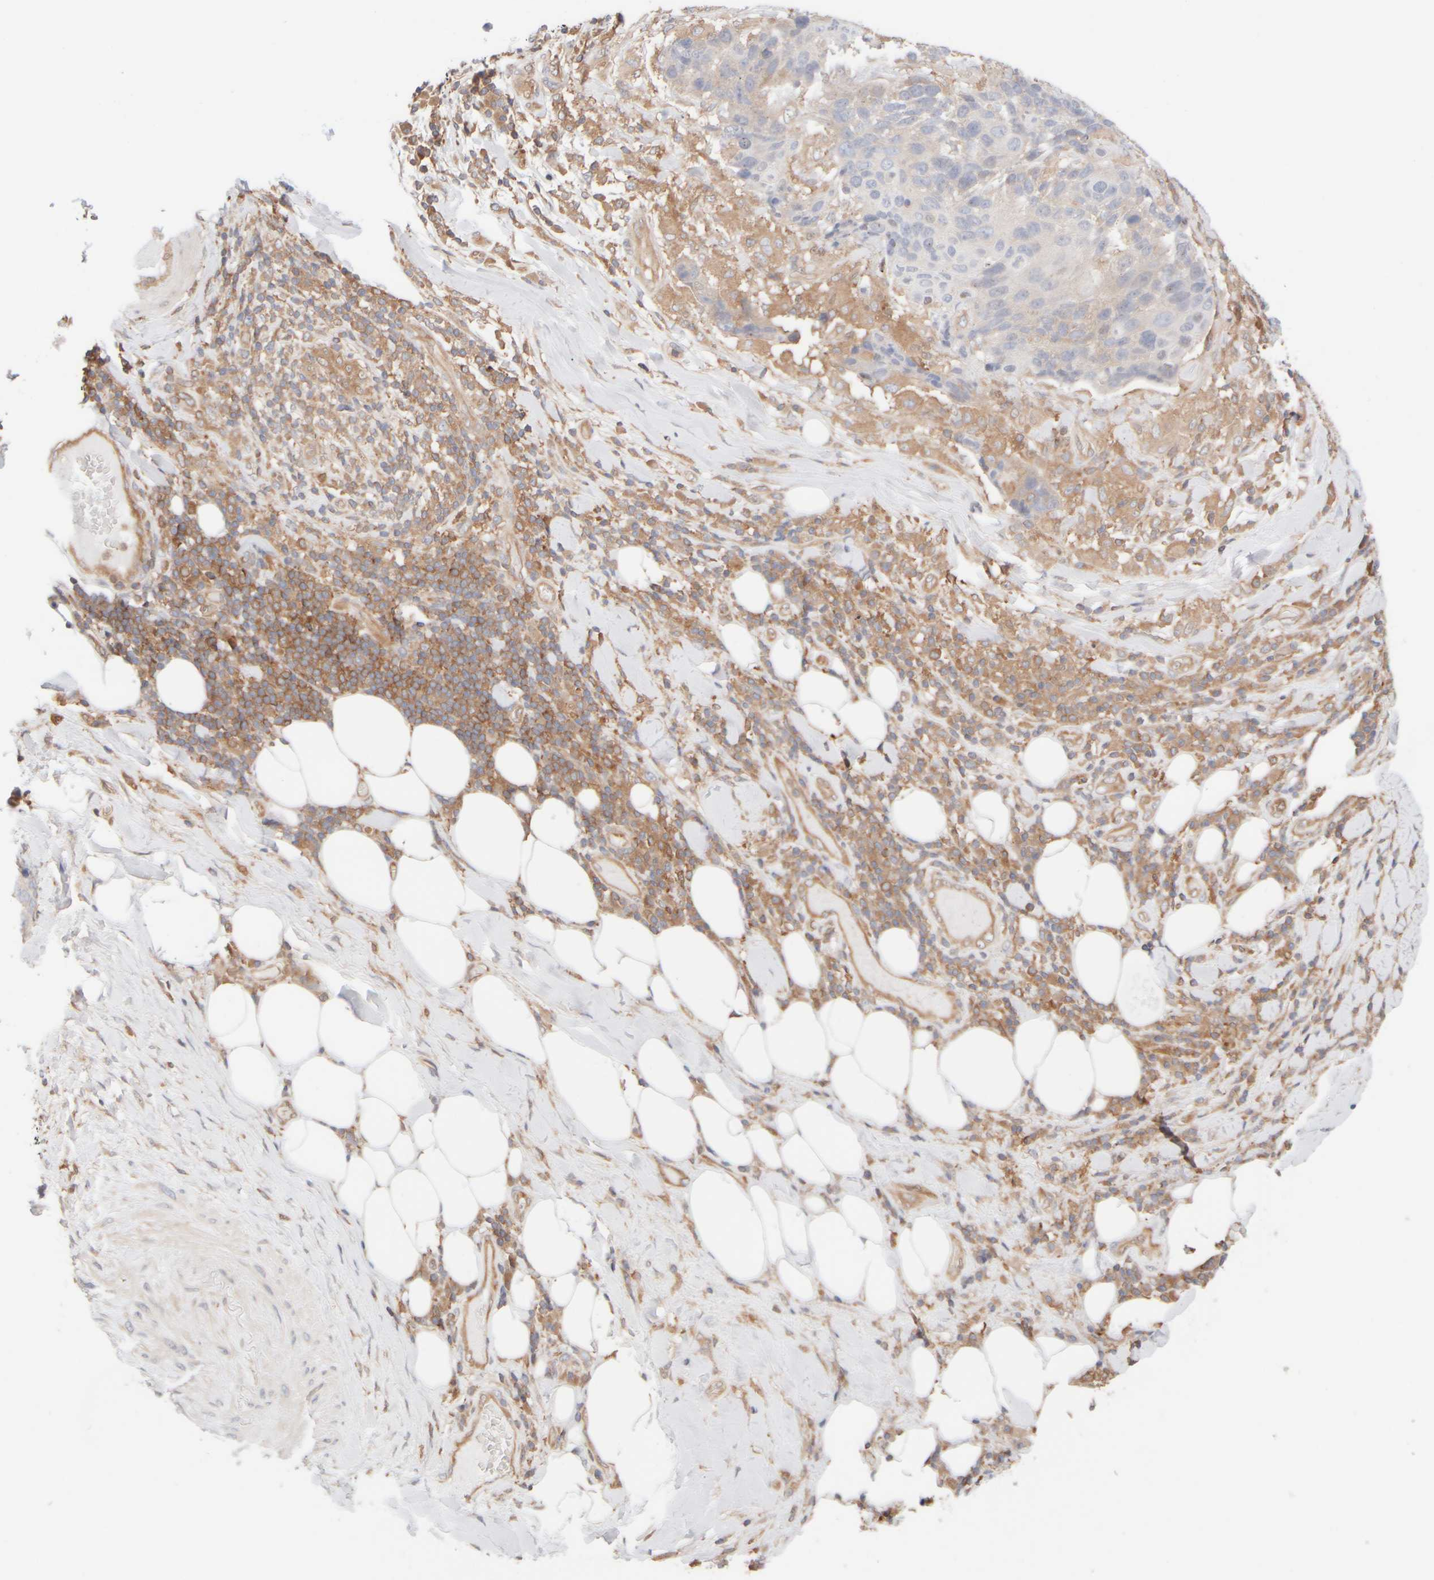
{"staining": {"intensity": "negative", "quantity": "none", "location": "none"}, "tissue": "lung cancer", "cell_type": "Tumor cells", "image_type": "cancer", "snomed": [{"axis": "morphology", "description": "Squamous cell carcinoma, NOS"}, {"axis": "topography", "description": "Lung"}], "caption": "A photomicrograph of lung squamous cell carcinoma stained for a protein exhibits no brown staining in tumor cells. The staining was performed using DAB (3,3'-diaminobenzidine) to visualize the protein expression in brown, while the nuclei were stained in blue with hematoxylin (Magnification: 20x).", "gene": "RABEP1", "patient": {"sex": "male", "age": 66}}